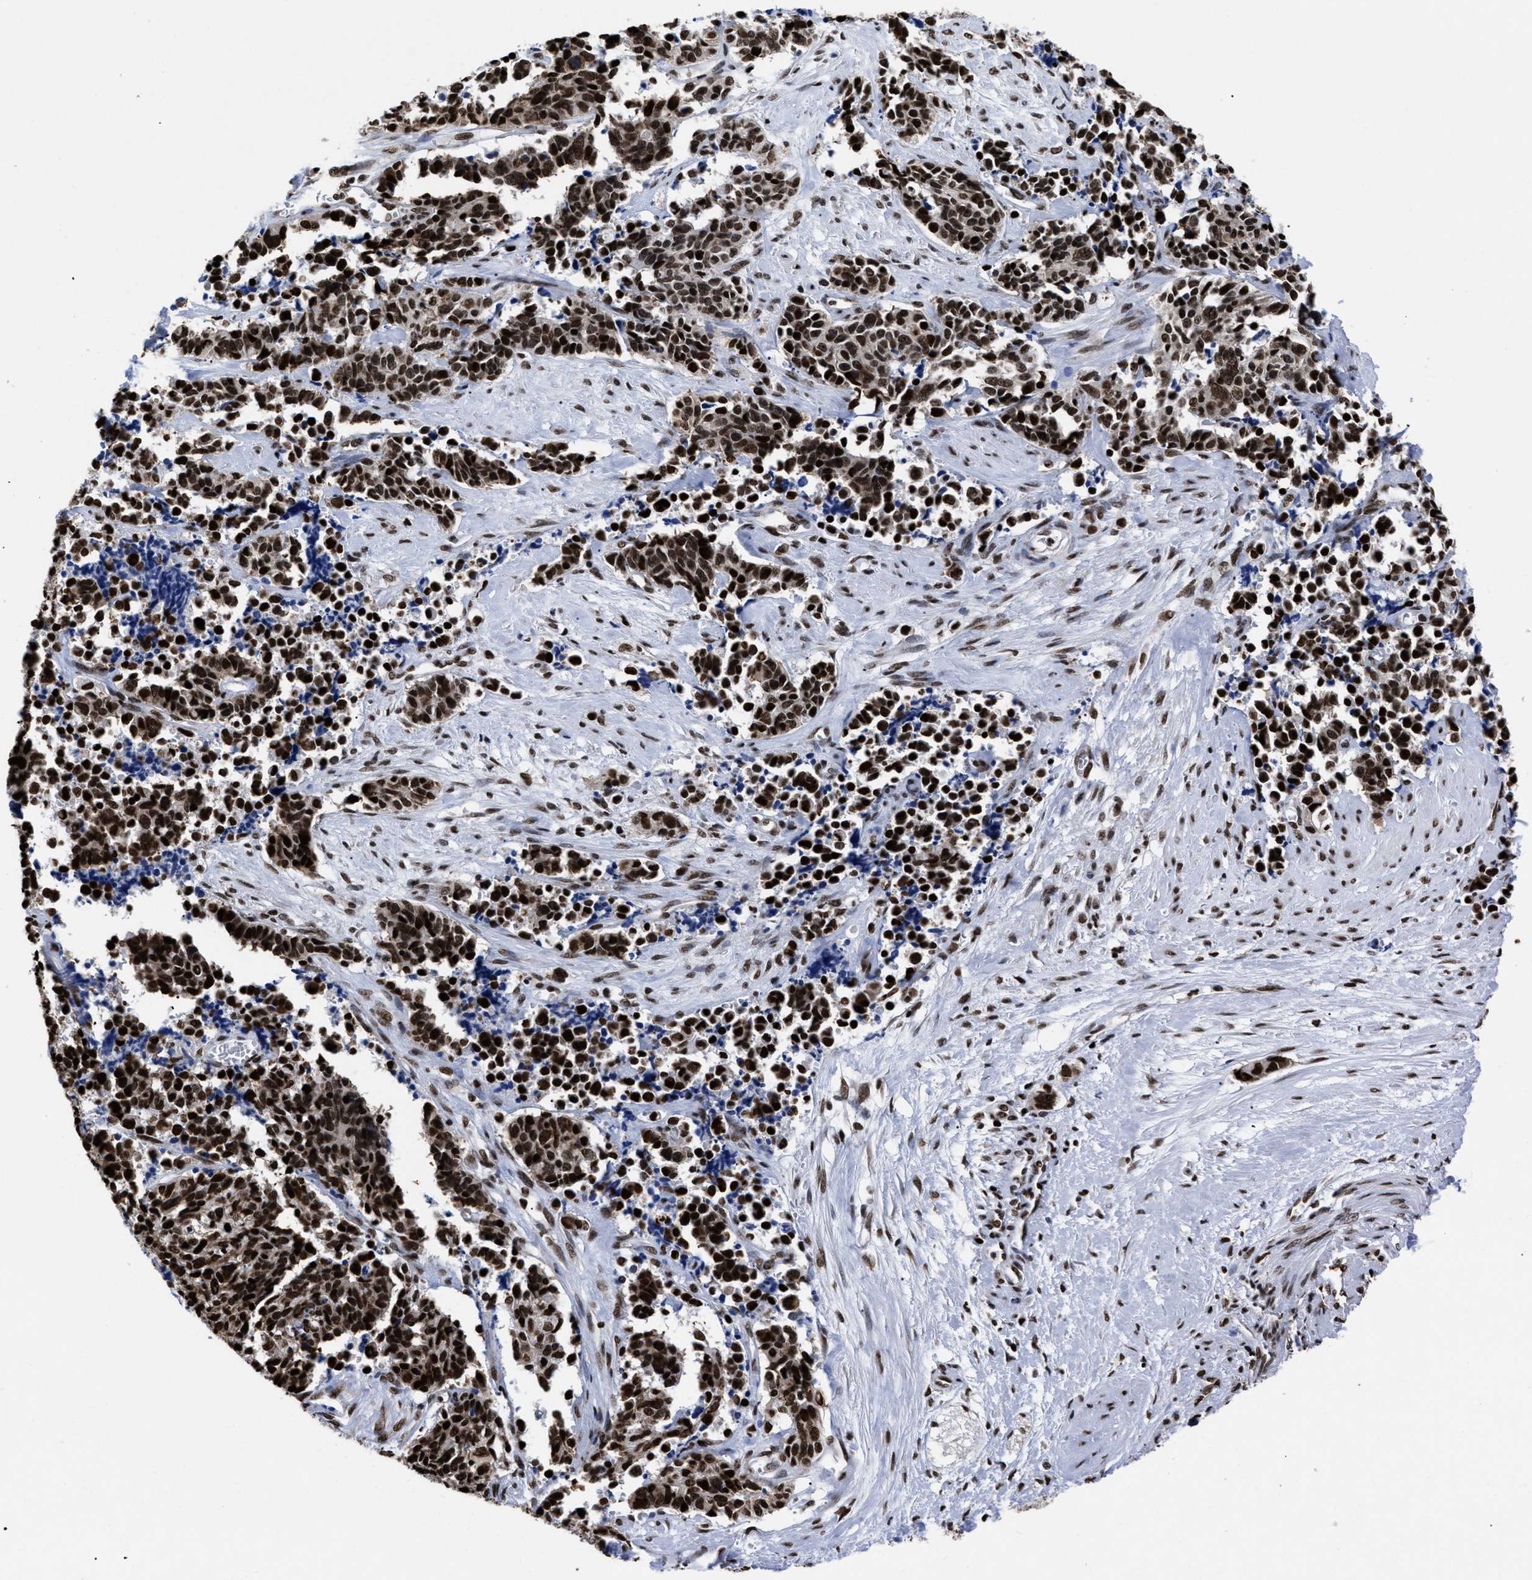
{"staining": {"intensity": "strong", "quantity": ">75%", "location": "nuclear"}, "tissue": "cervical cancer", "cell_type": "Tumor cells", "image_type": "cancer", "snomed": [{"axis": "morphology", "description": "Squamous cell carcinoma, NOS"}, {"axis": "topography", "description": "Cervix"}], "caption": "Immunohistochemical staining of human cervical cancer (squamous cell carcinoma) shows high levels of strong nuclear protein expression in approximately >75% of tumor cells.", "gene": "CALHM3", "patient": {"sex": "female", "age": 35}}